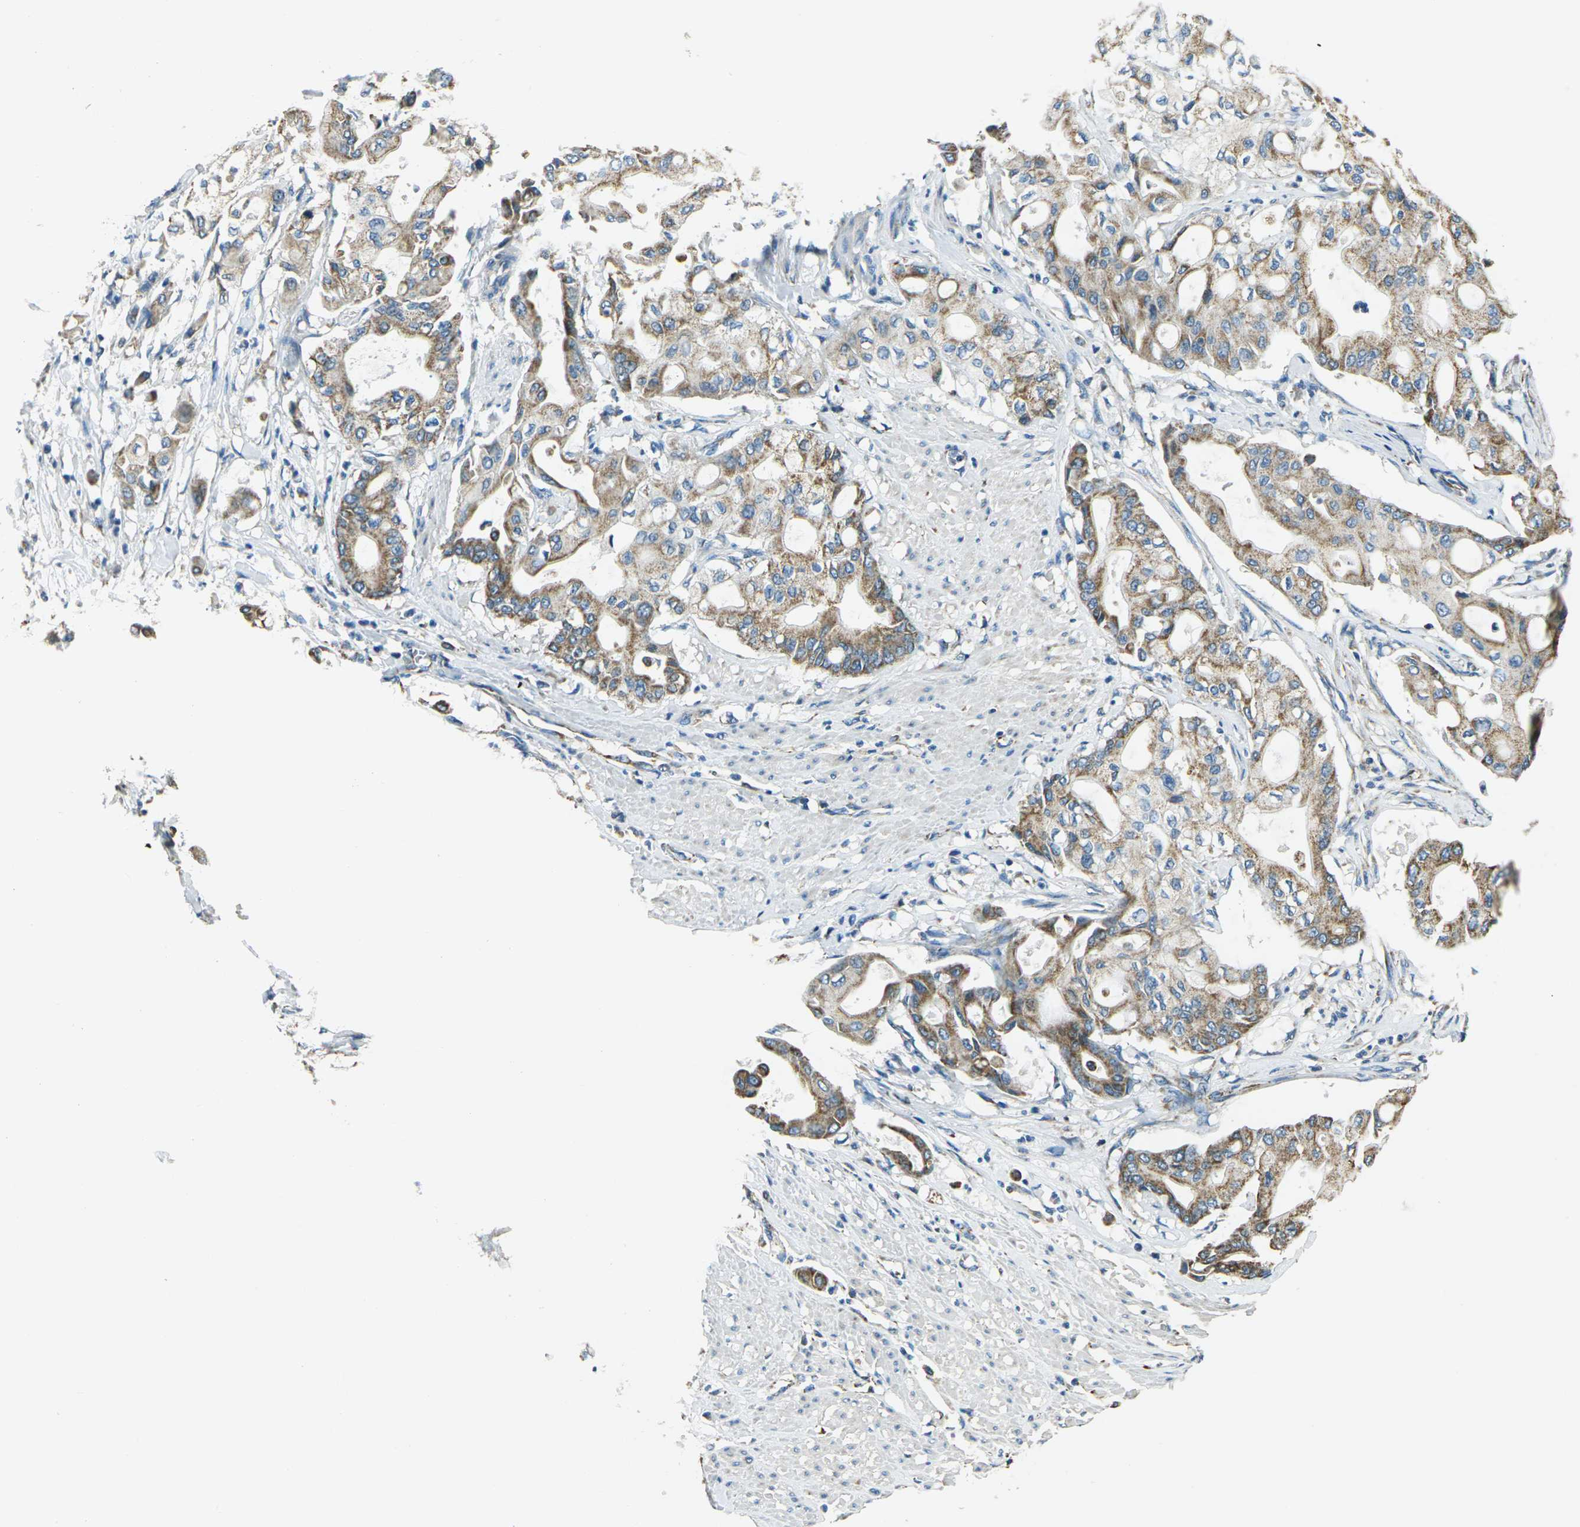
{"staining": {"intensity": "moderate", "quantity": ">75%", "location": "cytoplasmic/membranous"}, "tissue": "pancreatic cancer", "cell_type": "Tumor cells", "image_type": "cancer", "snomed": [{"axis": "morphology", "description": "Adenocarcinoma, NOS"}, {"axis": "morphology", "description": "Adenocarcinoma, metastatic, NOS"}, {"axis": "topography", "description": "Lymph node"}, {"axis": "topography", "description": "Pancreas"}, {"axis": "topography", "description": "Duodenum"}], "caption": "Protein staining reveals moderate cytoplasmic/membranous staining in approximately >75% of tumor cells in pancreatic metastatic adenocarcinoma.", "gene": "IRF3", "patient": {"sex": "female", "age": 64}}